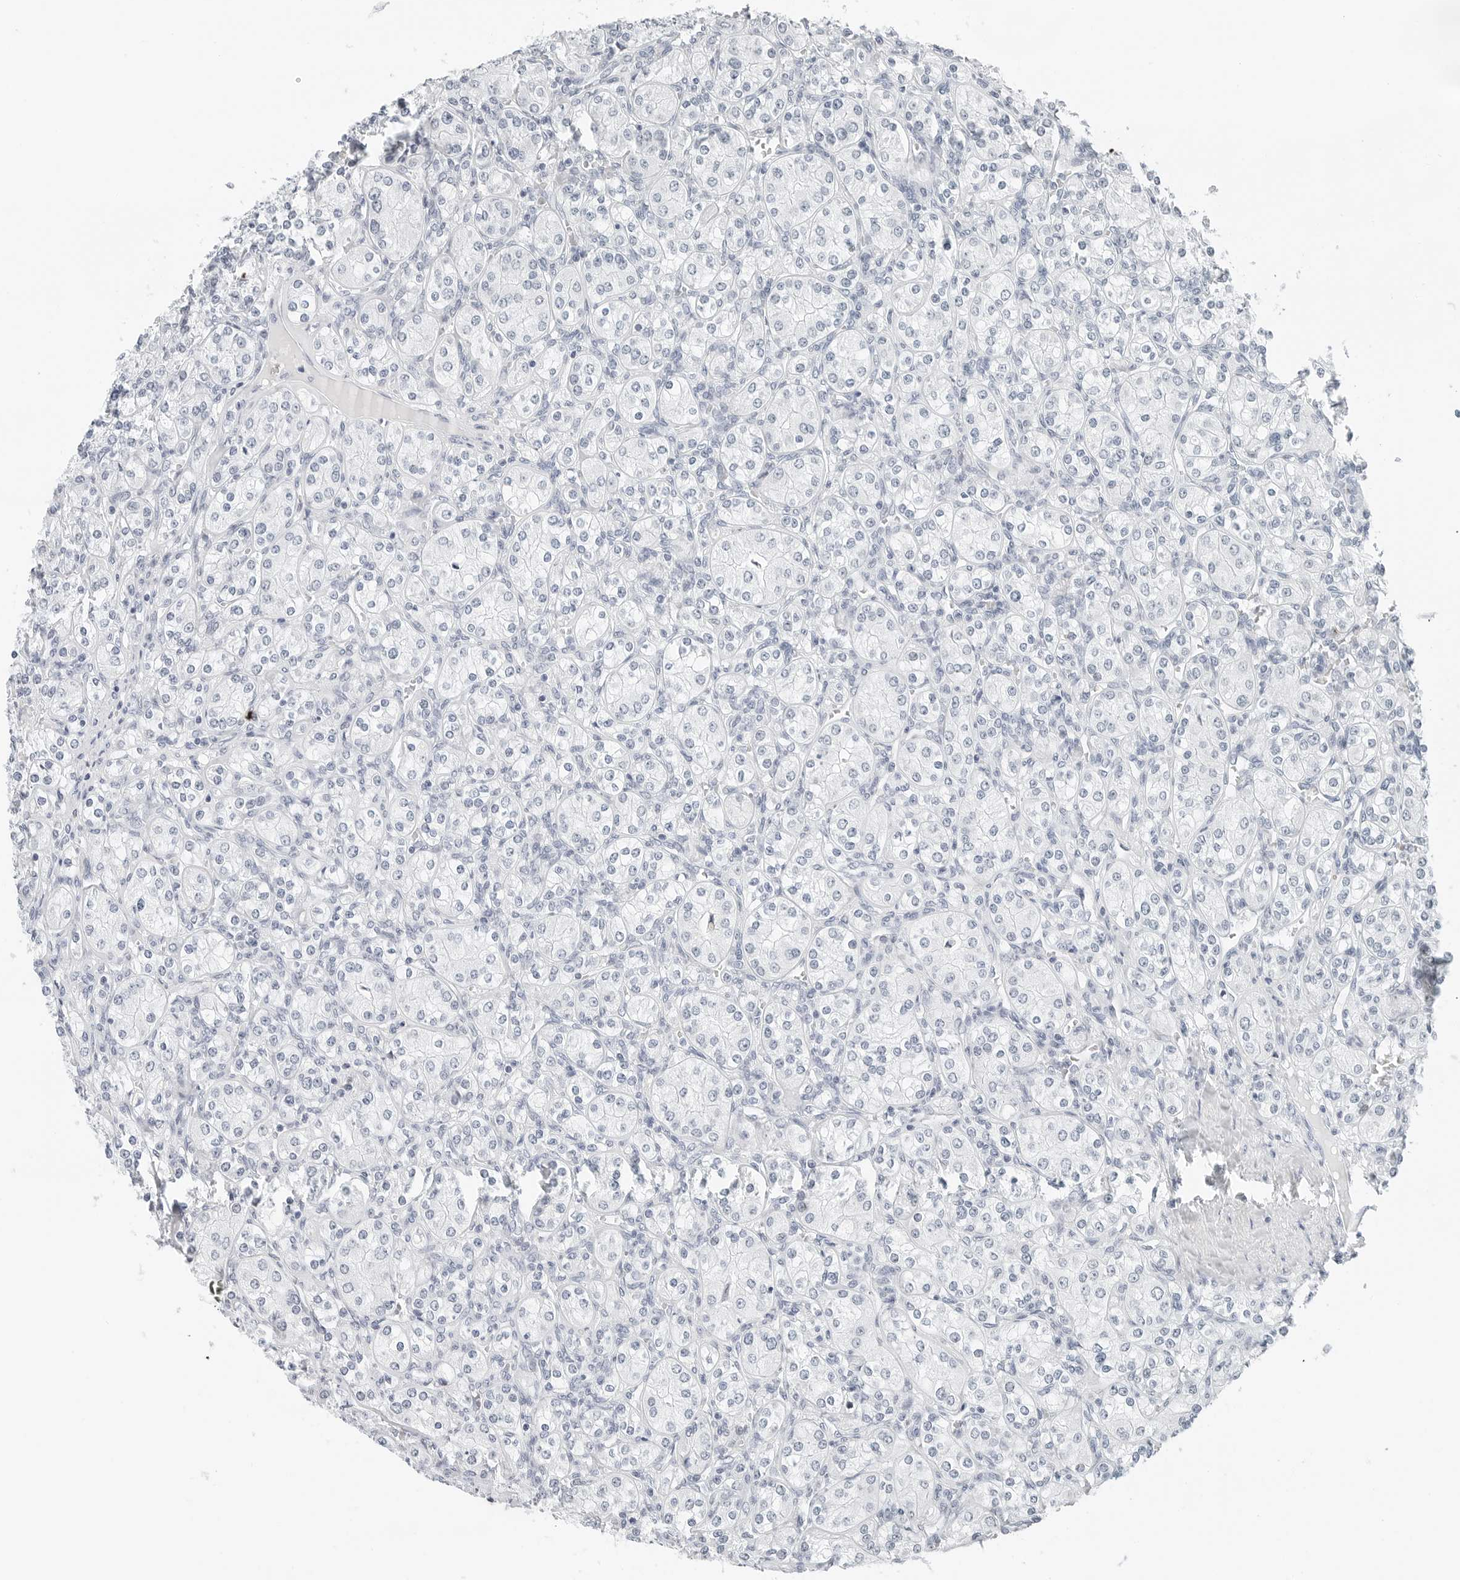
{"staining": {"intensity": "negative", "quantity": "none", "location": "none"}, "tissue": "renal cancer", "cell_type": "Tumor cells", "image_type": "cancer", "snomed": [{"axis": "morphology", "description": "Adenocarcinoma, NOS"}, {"axis": "topography", "description": "Kidney"}], "caption": "Immunohistochemistry image of neoplastic tissue: human renal cancer stained with DAB demonstrates no significant protein positivity in tumor cells.", "gene": "NTMT2", "patient": {"sex": "male", "age": 77}}